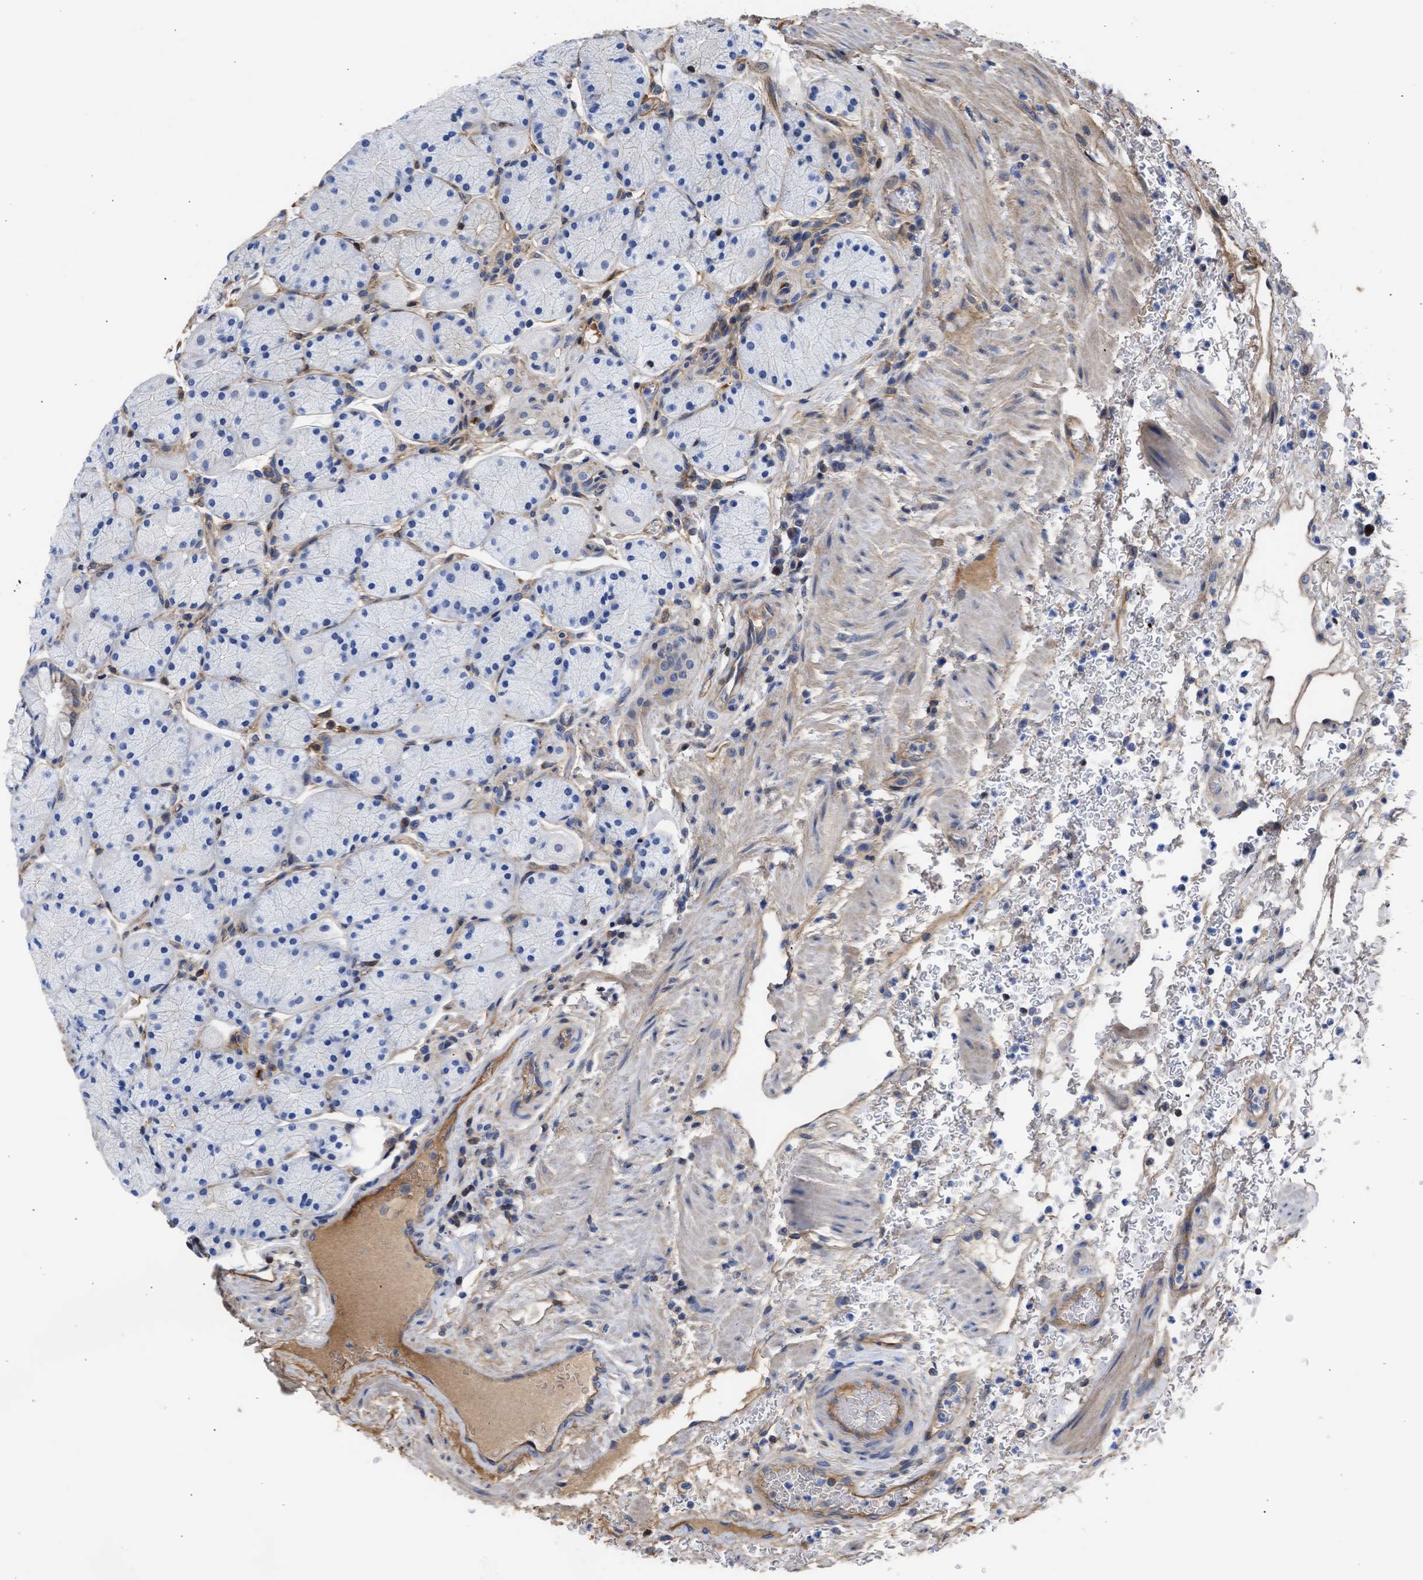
{"staining": {"intensity": "moderate", "quantity": "<25%", "location": "cytoplasmic/membranous"}, "tissue": "stomach", "cell_type": "Glandular cells", "image_type": "normal", "snomed": [{"axis": "morphology", "description": "Normal tissue, NOS"}, {"axis": "morphology", "description": "Carcinoid, malignant, NOS"}, {"axis": "topography", "description": "Stomach, upper"}], "caption": "Brown immunohistochemical staining in unremarkable human stomach shows moderate cytoplasmic/membranous positivity in about <25% of glandular cells. Immunohistochemistry (ihc) stains the protein in brown and the nuclei are stained blue.", "gene": "MAS1L", "patient": {"sex": "male", "age": 39}}